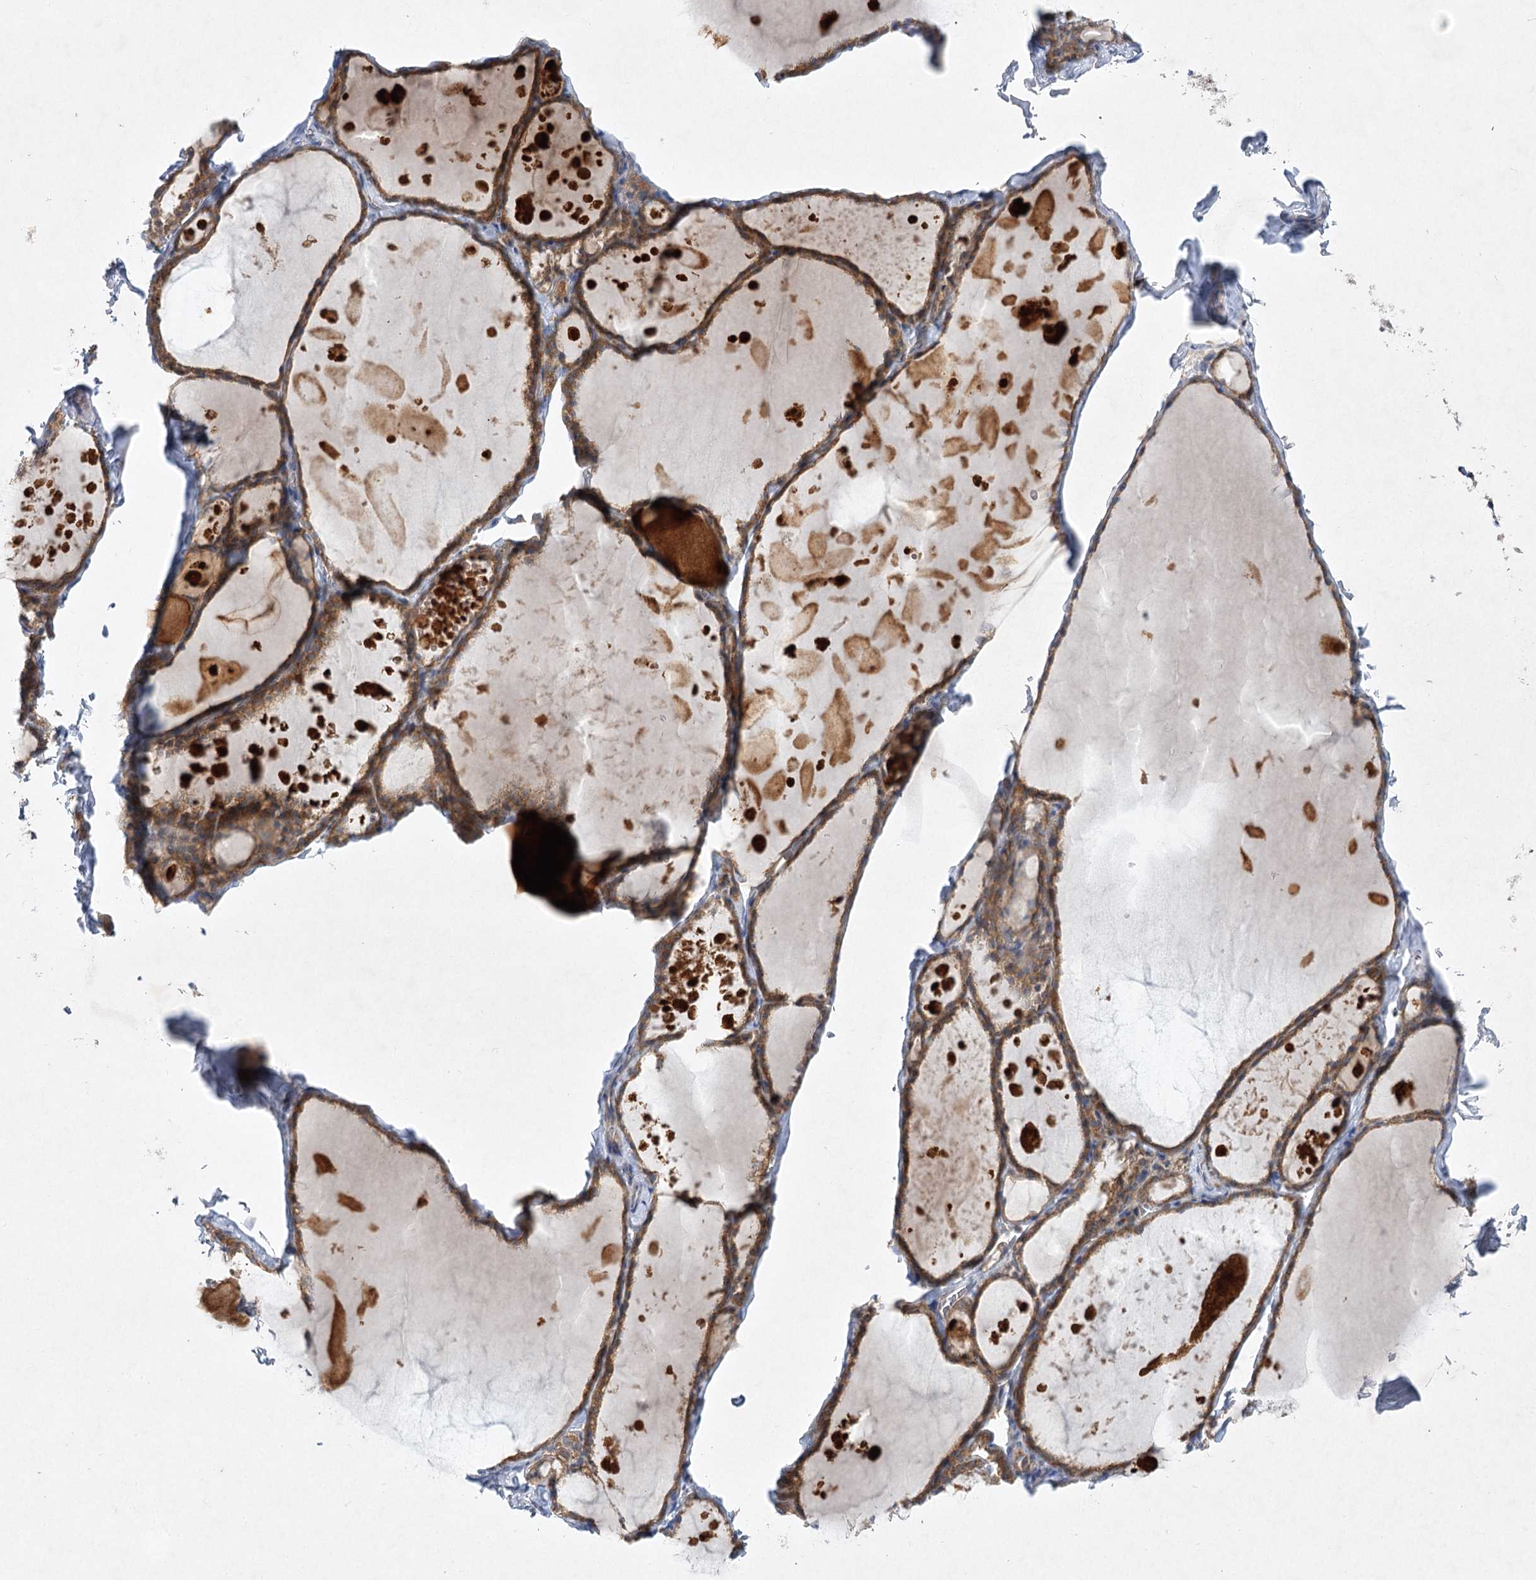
{"staining": {"intensity": "moderate", "quantity": ">75%", "location": "cytoplasmic/membranous"}, "tissue": "thyroid gland", "cell_type": "Glandular cells", "image_type": "normal", "snomed": [{"axis": "morphology", "description": "Normal tissue, NOS"}, {"axis": "topography", "description": "Thyroid gland"}], "caption": "A photomicrograph of human thyroid gland stained for a protein displays moderate cytoplasmic/membranous brown staining in glandular cells. (DAB IHC, brown staining for protein, blue staining for nuclei).", "gene": "PYROXD1", "patient": {"sex": "male", "age": 56}}